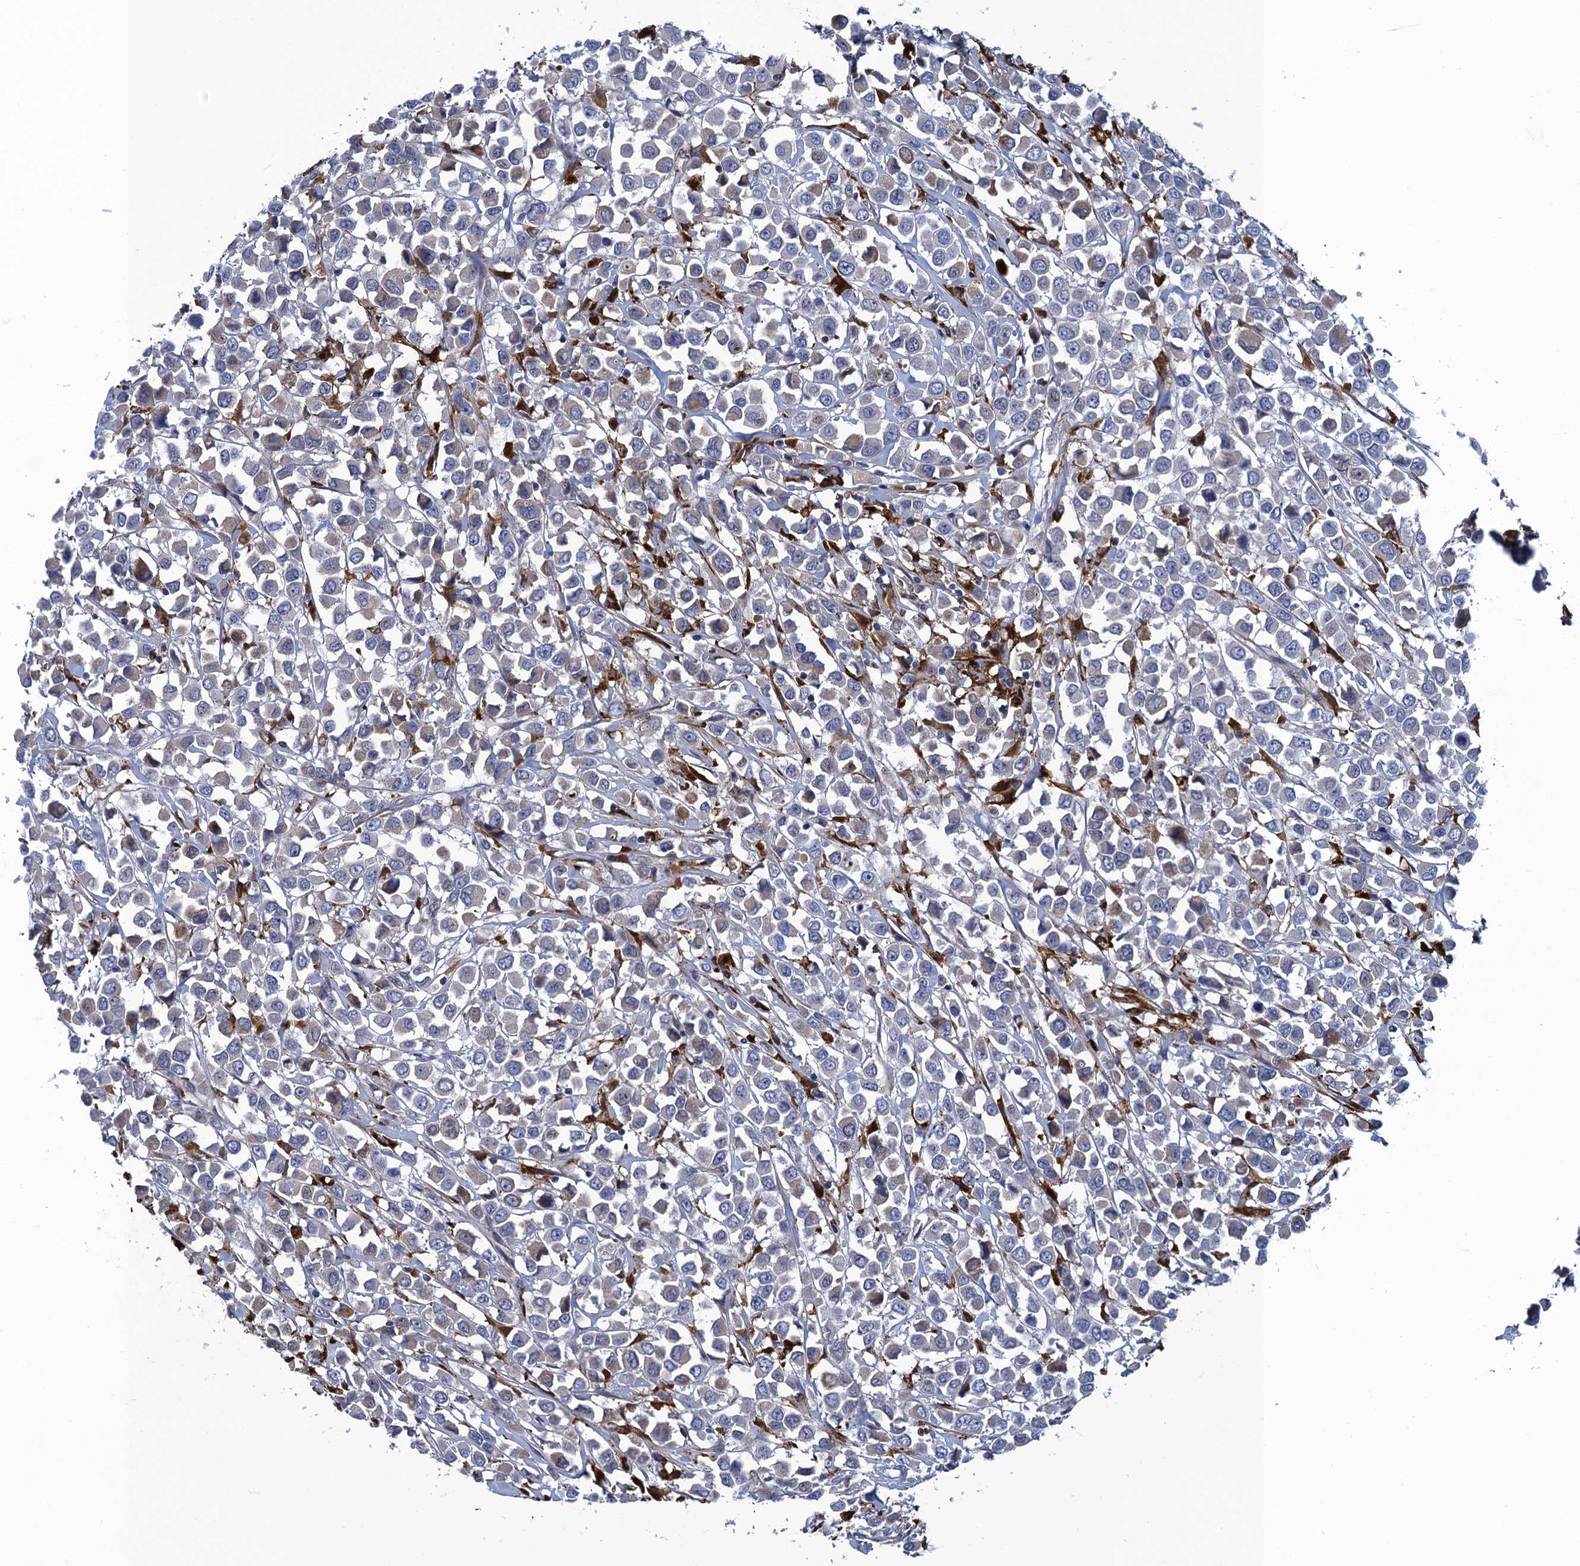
{"staining": {"intensity": "negative", "quantity": "none", "location": "none"}, "tissue": "breast cancer", "cell_type": "Tumor cells", "image_type": "cancer", "snomed": [{"axis": "morphology", "description": "Duct carcinoma"}, {"axis": "topography", "description": "Breast"}], "caption": "DAB (3,3'-diaminobenzidine) immunohistochemical staining of breast cancer exhibits no significant staining in tumor cells. Brightfield microscopy of IHC stained with DAB (3,3'-diaminobenzidine) (brown) and hematoxylin (blue), captured at high magnification.", "gene": "DNHD1", "patient": {"sex": "female", "age": 61}}